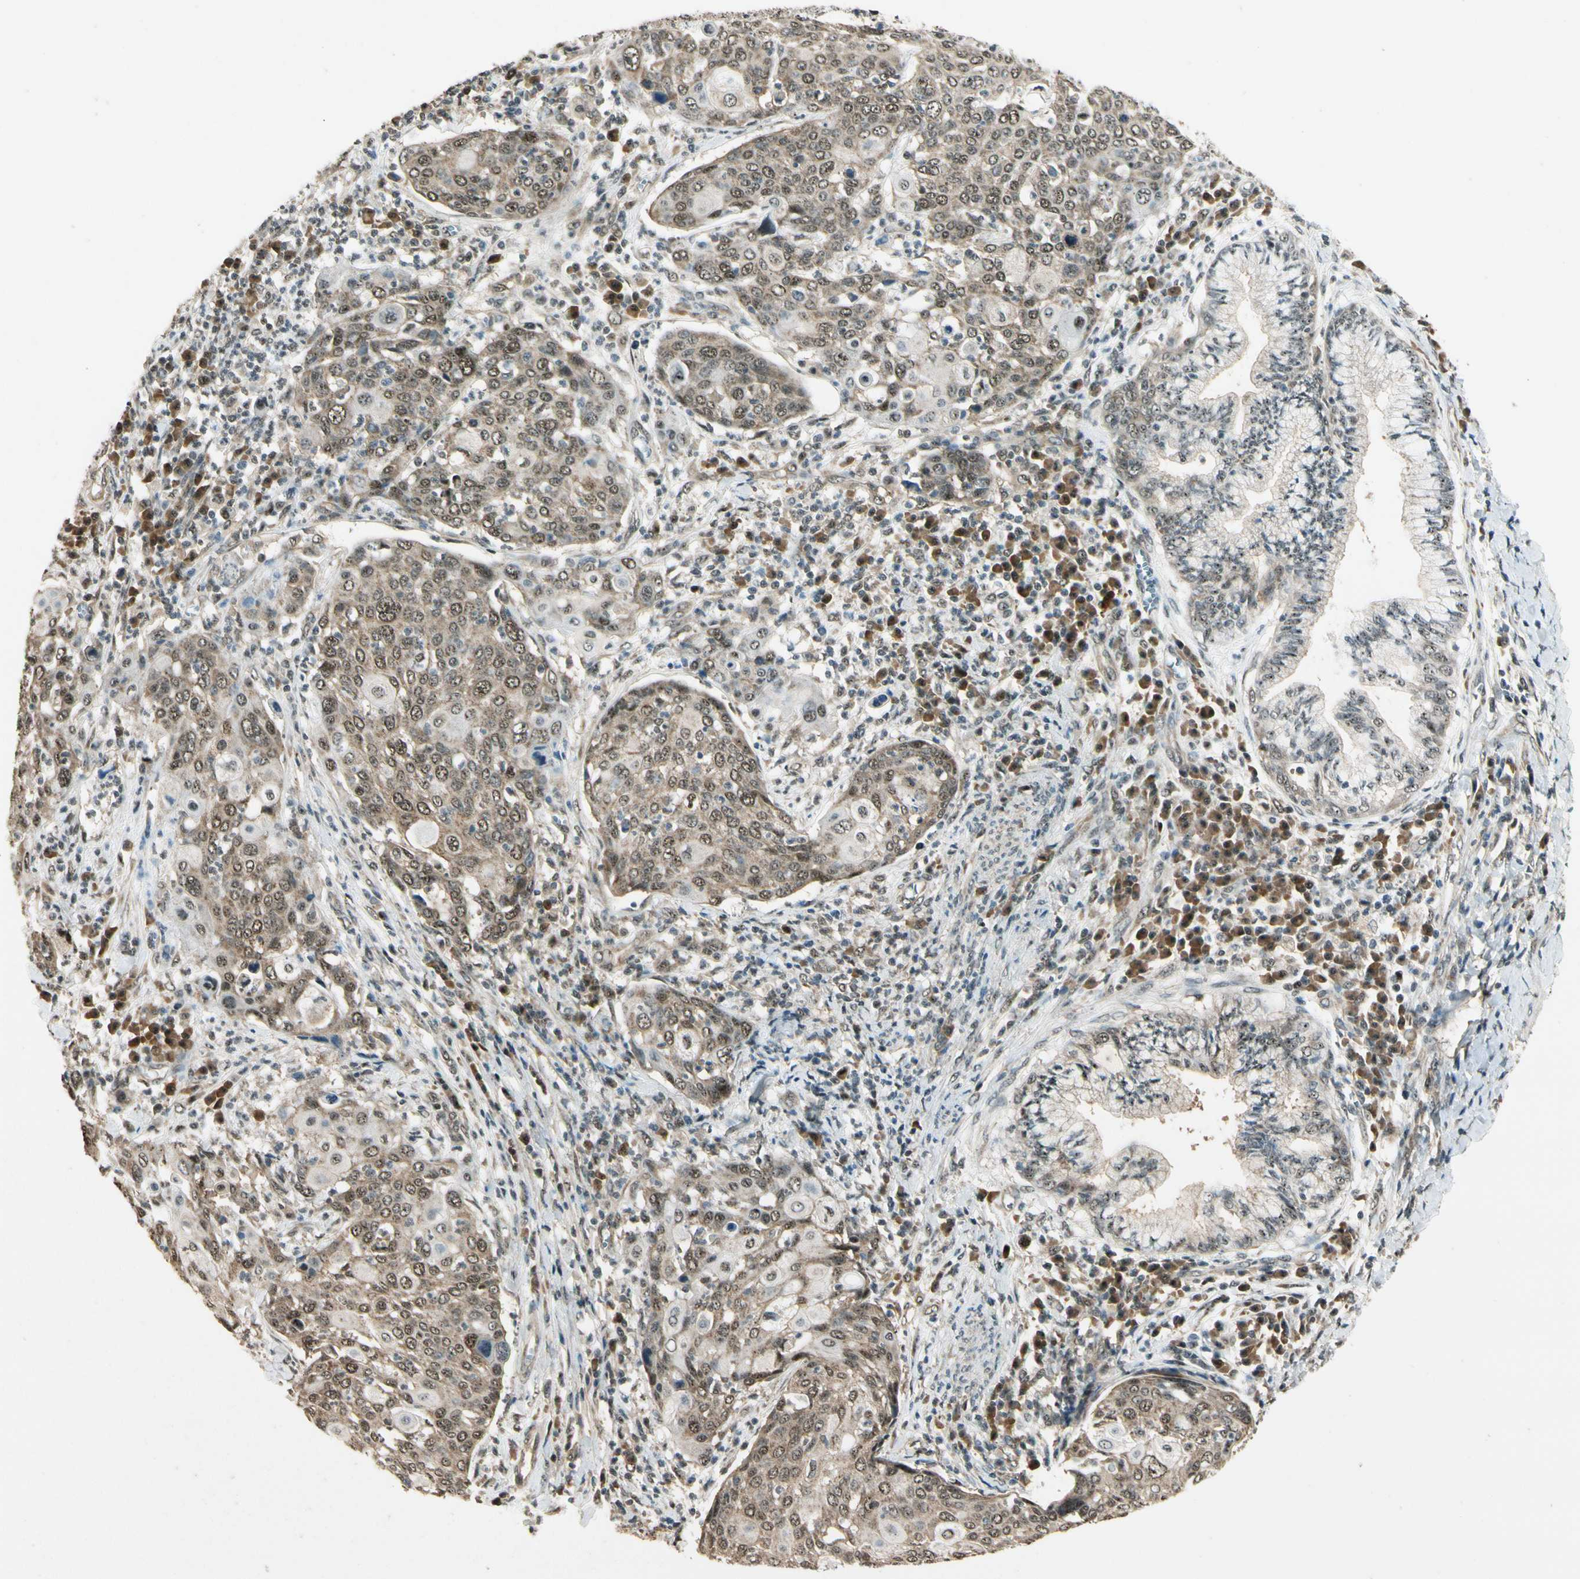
{"staining": {"intensity": "moderate", "quantity": ">75%", "location": "cytoplasmic/membranous,nuclear"}, "tissue": "cervical cancer", "cell_type": "Tumor cells", "image_type": "cancer", "snomed": [{"axis": "morphology", "description": "Squamous cell carcinoma, NOS"}, {"axis": "topography", "description": "Cervix"}], "caption": "Immunohistochemistry staining of cervical squamous cell carcinoma, which displays medium levels of moderate cytoplasmic/membranous and nuclear positivity in approximately >75% of tumor cells indicating moderate cytoplasmic/membranous and nuclear protein staining. The staining was performed using DAB (brown) for protein detection and nuclei were counterstained in hematoxylin (blue).", "gene": "MCPH1", "patient": {"sex": "female", "age": 40}}